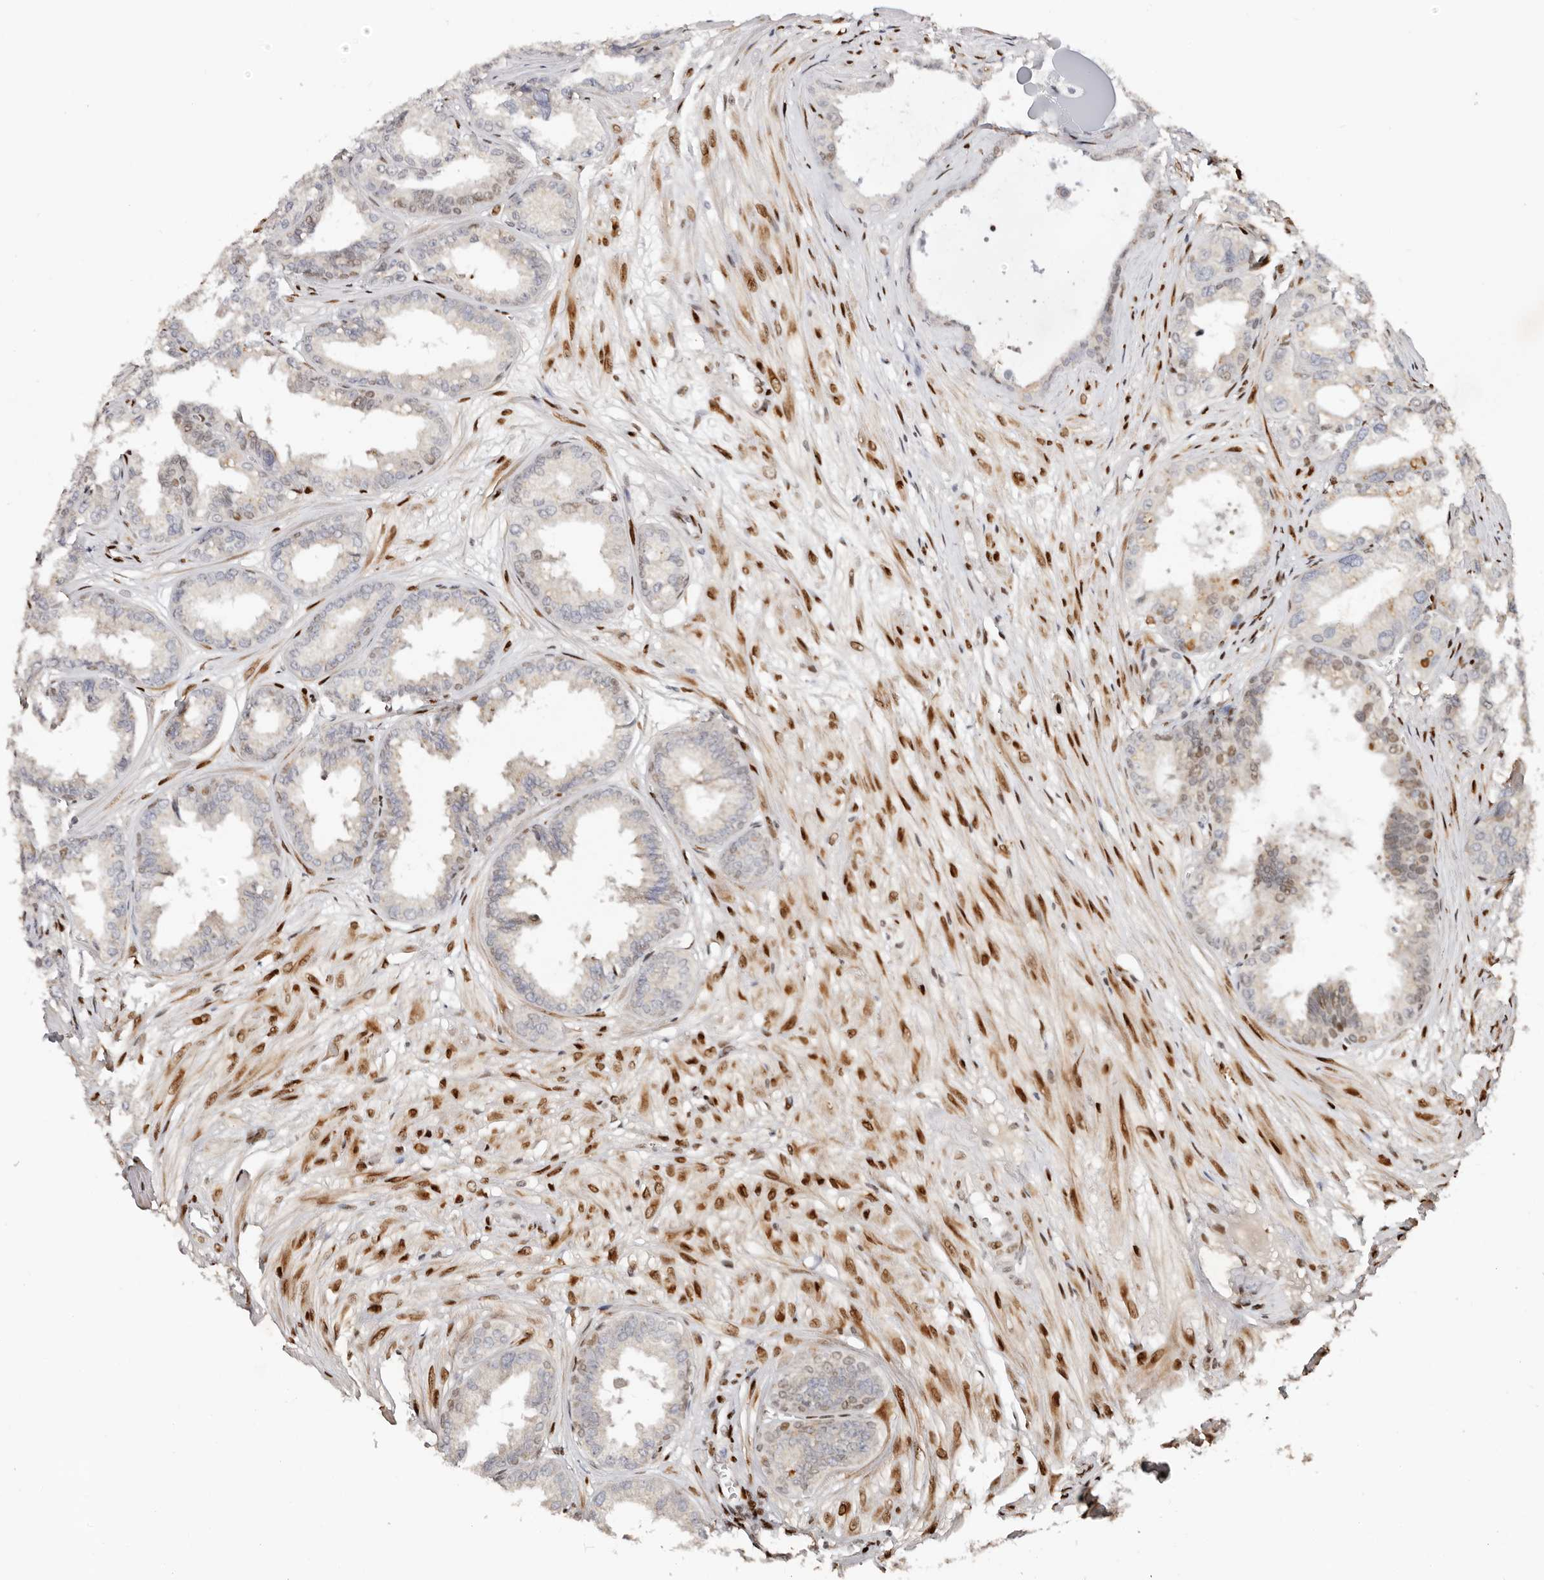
{"staining": {"intensity": "moderate", "quantity": "<25%", "location": "nuclear"}, "tissue": "seminal vesicle", "cell_type": "Glandular cells", "image_type": "normal", "snomed": [{"axis": "morphology", "description": "Normal tissue, NOS"}, {"axis": "topography", "description": "Prostate"}, {"axis": "topography", "description": "Seminal veicle"}], "caption": "This histopathology image displays immunohistochemistry (IHC) staining of normal human seminal vesicle, with low moderate nuclear positivity in approximately <25% of glandular cells.", "gene": "IQGAP3", "patient": {"sex": "male", "age": 51}}